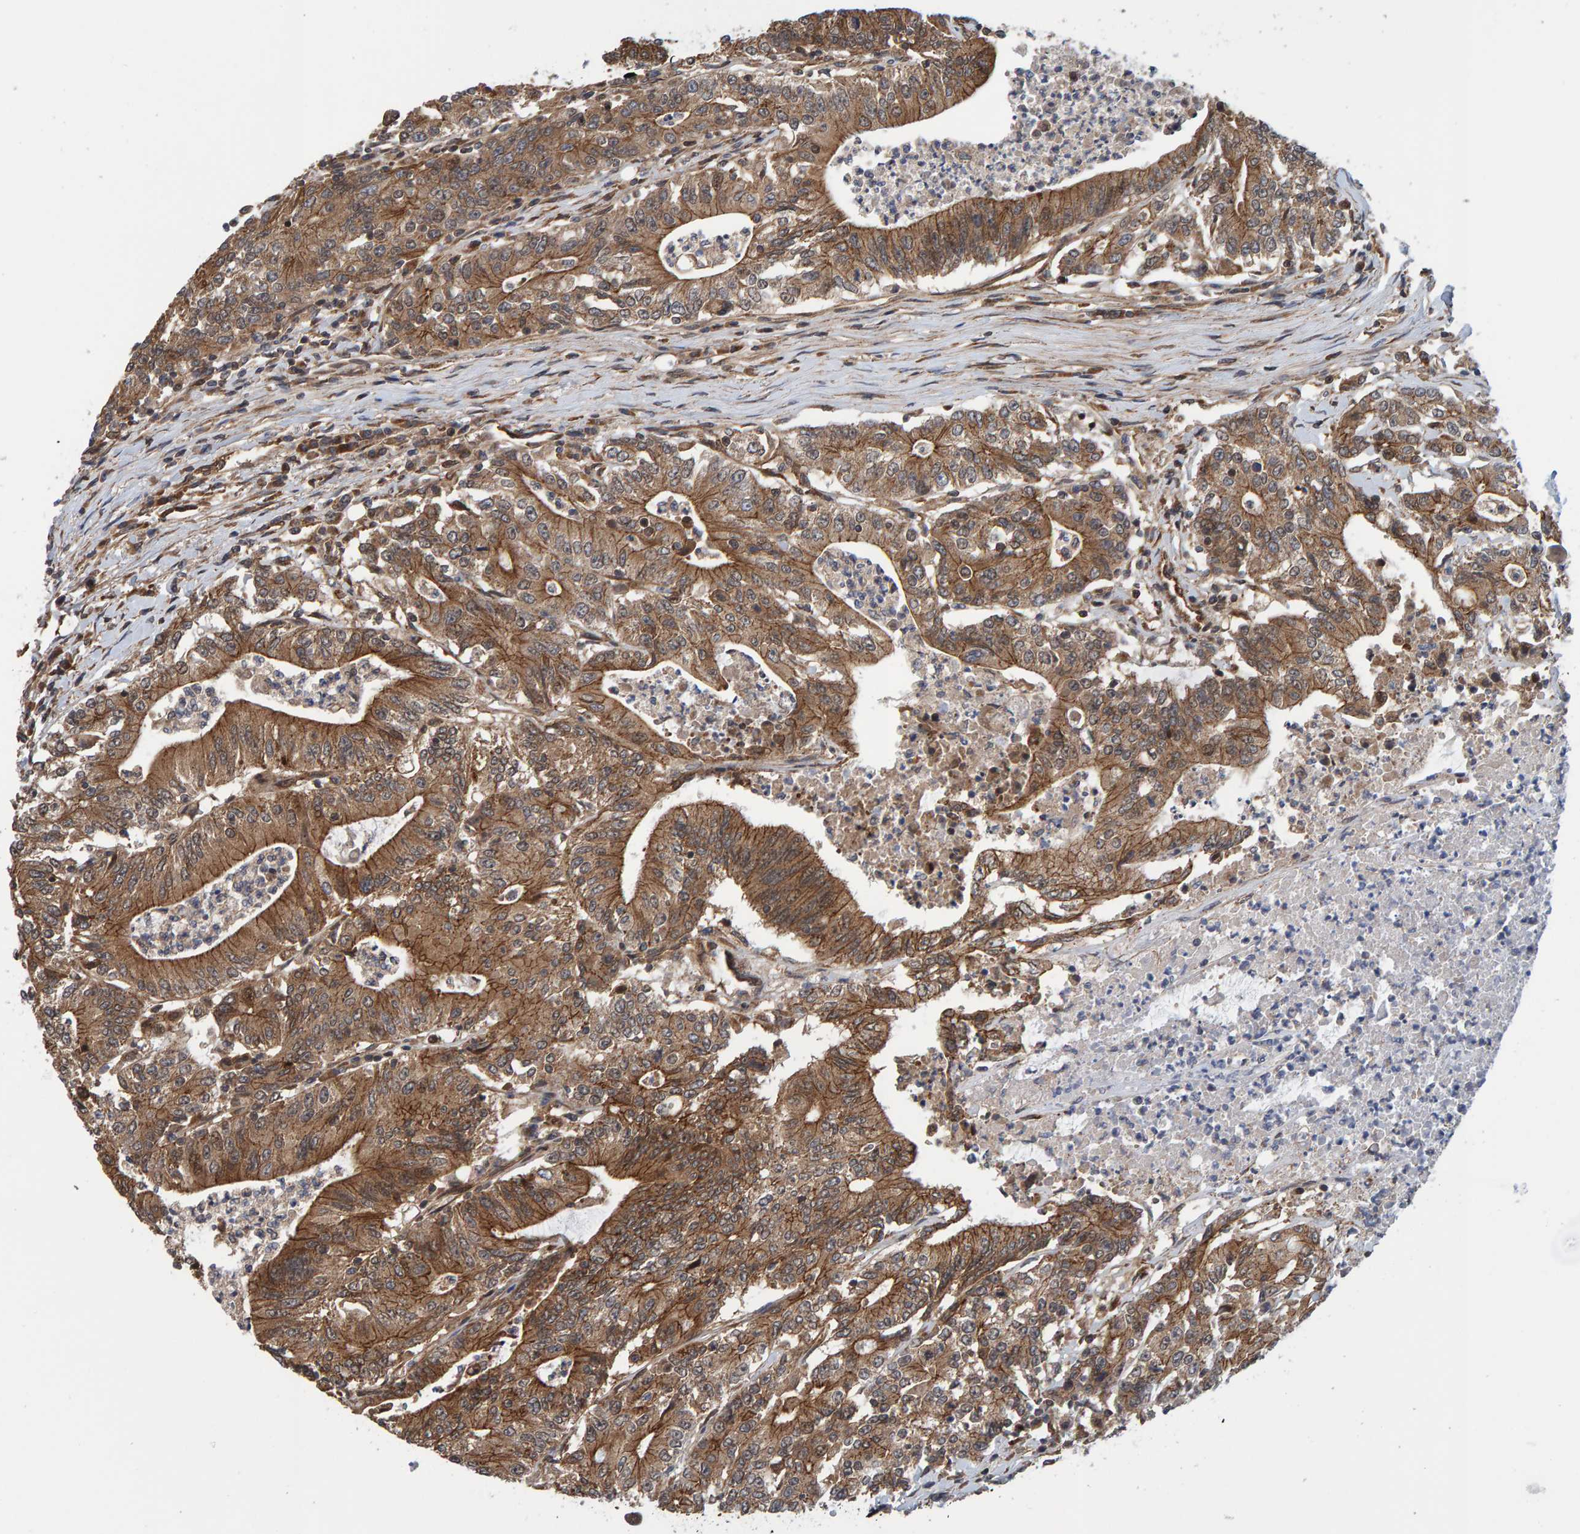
{"staining": {"intensity": "moderate", "quantity": ">75%", "location": "cytoplasmic/membranous"}, "tissue": "colorectal cancer", "cell_type": "Tumor cells", "image_type": "cancer", "snomed": [{"axis": "morphology", "description": "Adenocarcinoma, NOS"}, {"axis": "topography", "description": "Colon"}], "caption": "Tumor cells demonstrate moderate cytoplasmic/membranous expression in about >75% of cells in colorectal adenocarcinoma. The staining is performed using DAB (3,3'-diaminobenzidine) brown chromogen to label protein expression. The nuclei are counter-stained blue using hematoxylin.", "gene": "SCRN2", "patient": {"sex": "female", "age": 77}}